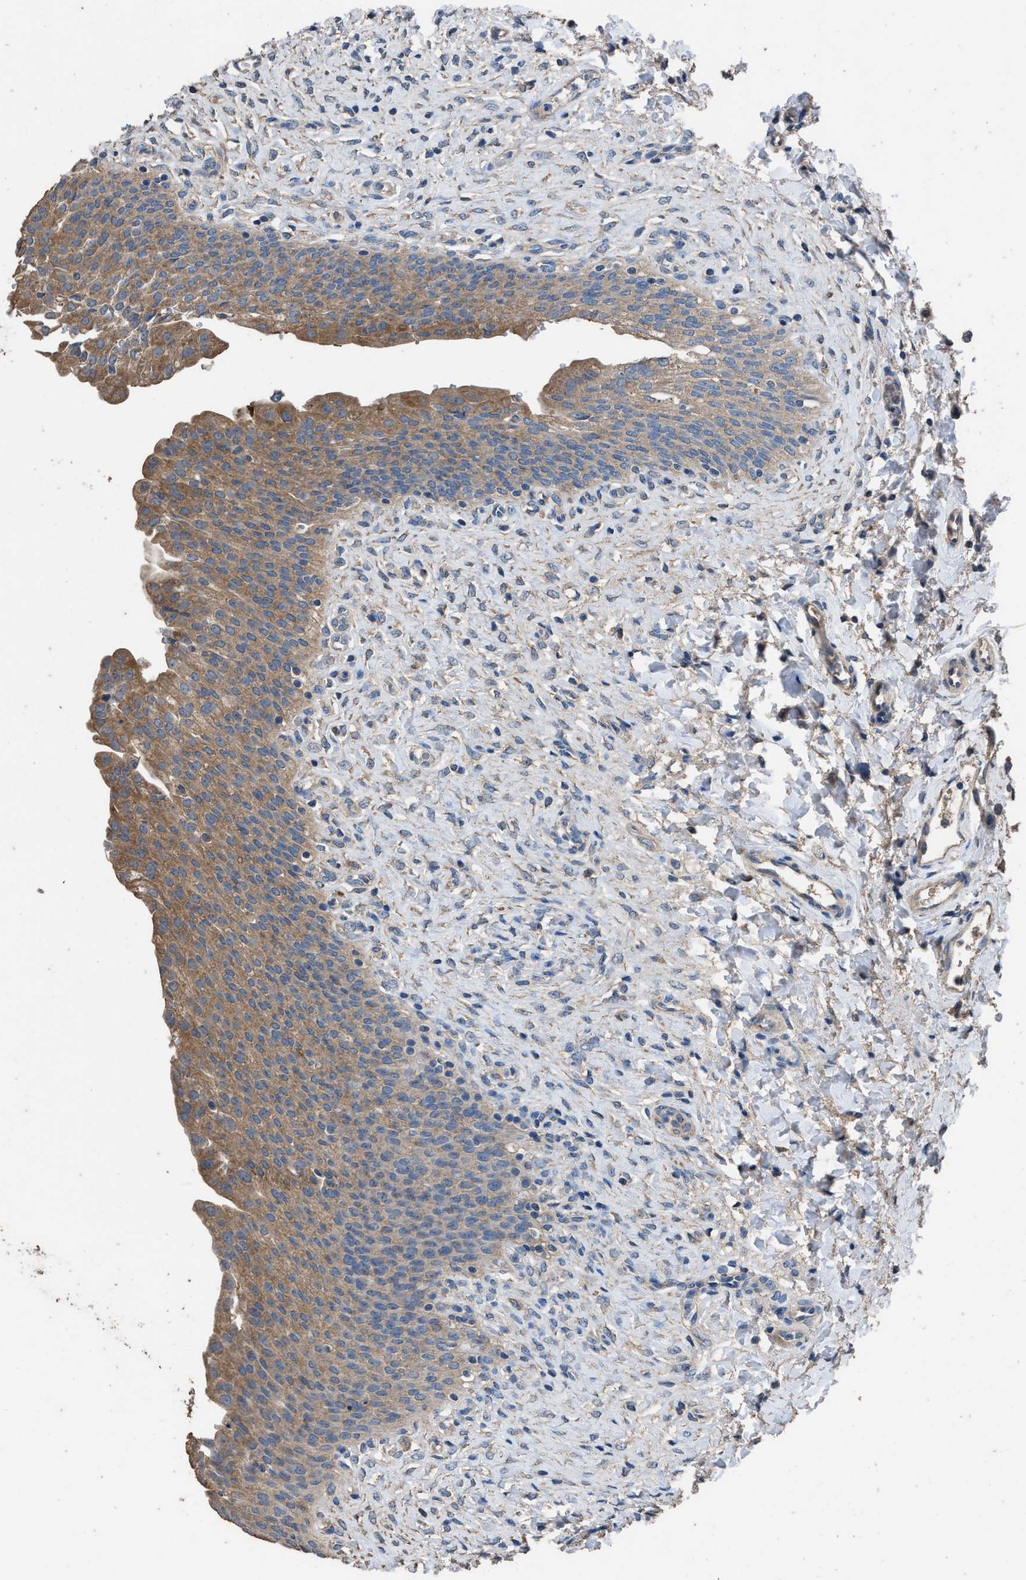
{"staining": {"intensity": "moderate", "quantity": ">75%", "location": "cytoplasmic/membranous"}, "tissue": "urinary bladder", "cell_type": "Urothelial cells", "image_type": "normal", "snomed": [{"axis": "morphology", "description": "Urothelial carcinoma, High grade"}, {"axis": "topography", "description": "Urinary bladder"}], "caption": "Immunohistochemistry micrograph of unremarkable urinary bladder: urinary bladder stained using immunohistochemistry (IHC) displays medium levels of moderate protein expression localized specifically in the cytoplasmic/membranous of urothelial cells, appearing as a cytoplasmic/membranous brown color.", "gene": "ITSN1", "patient": {"sex": "male", "age": 46}}